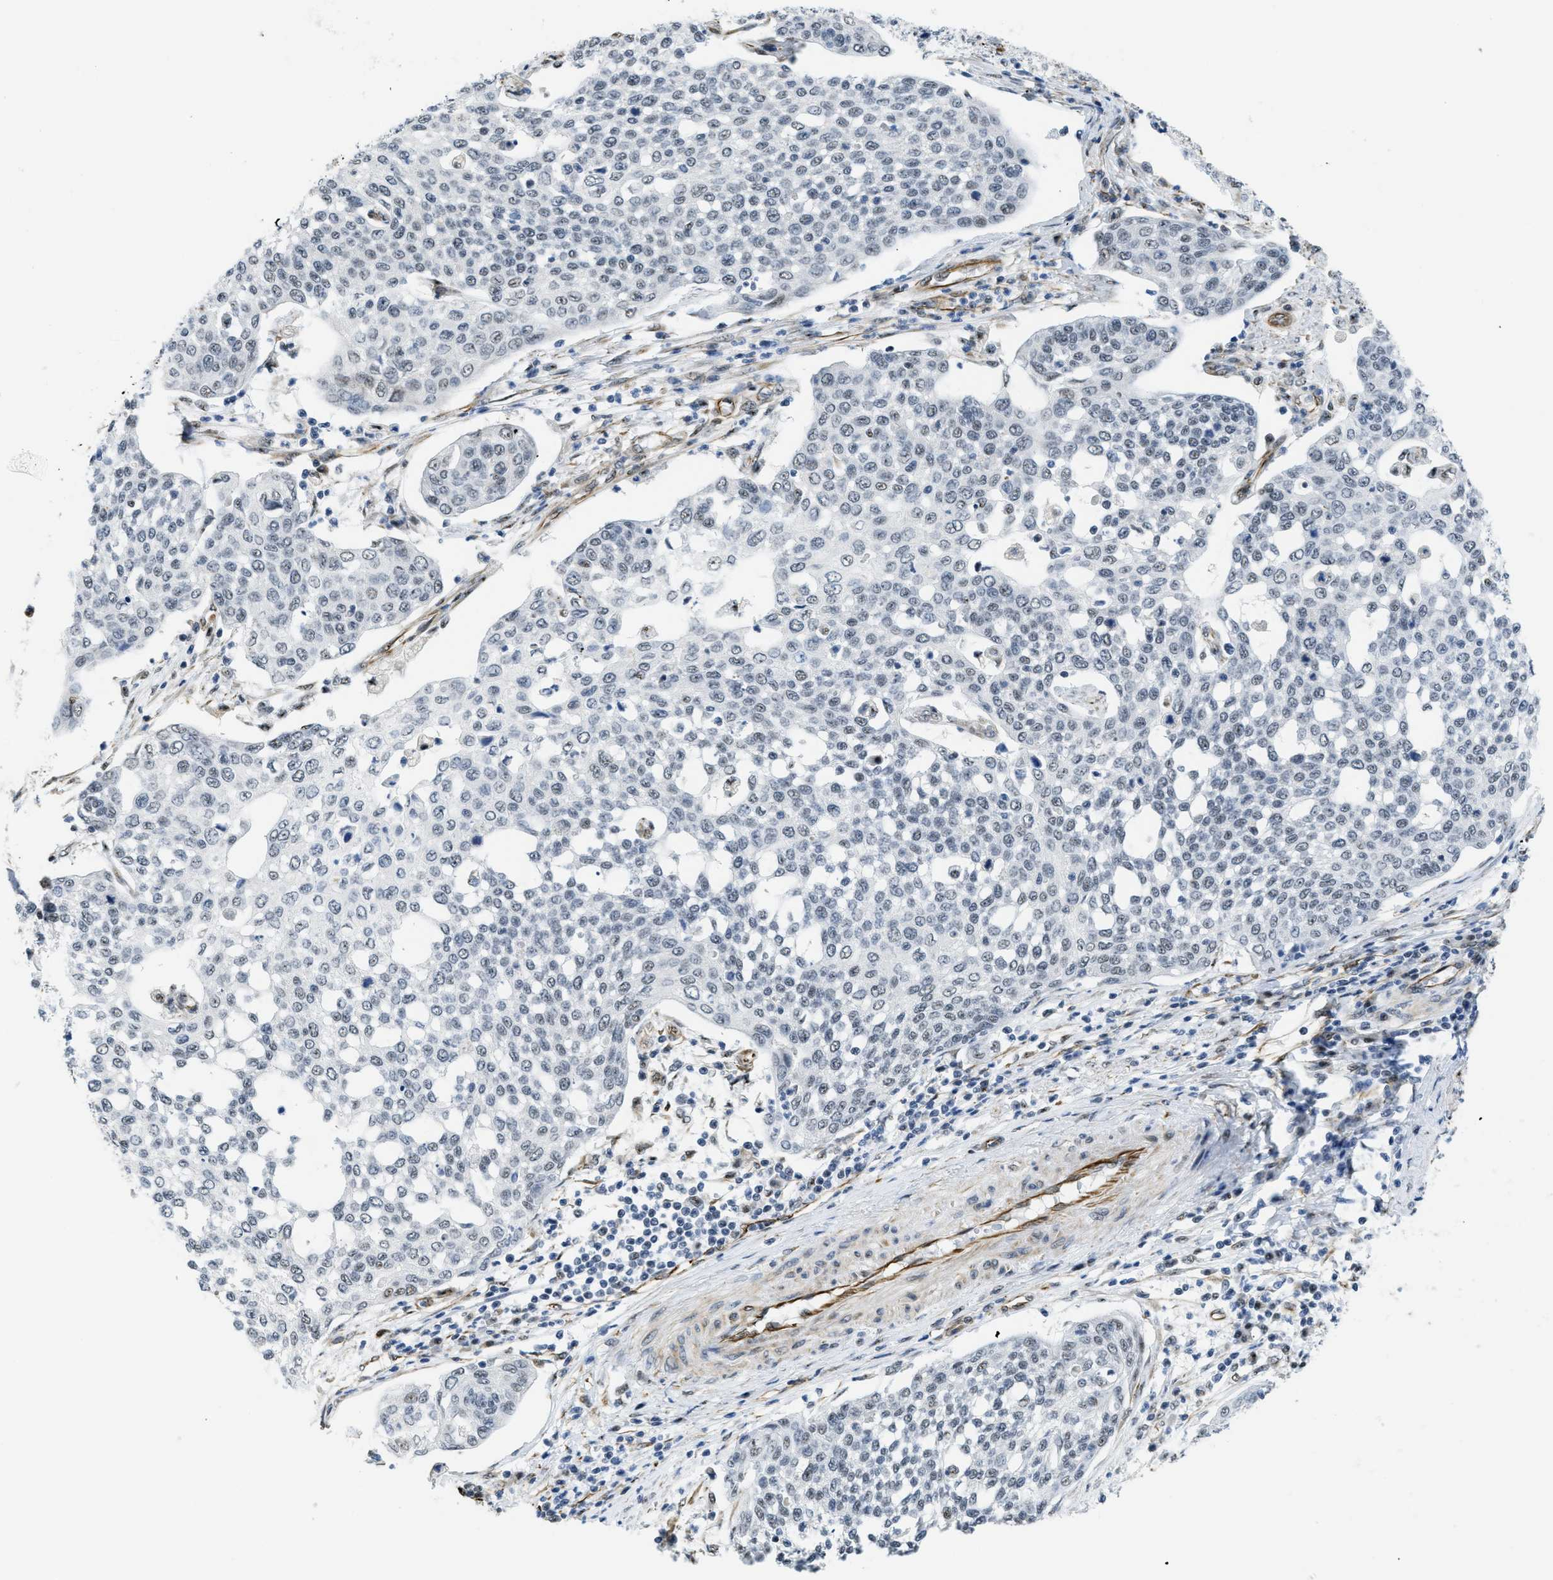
{"staining": {"intensity": "weak", "quantity": "25%-75%", "location": "nuclear"}, "tissue": "cervical cancer", "cell_type": "Tumor cells", "image_type": "cancer", "snomed": [{"axis": "morphology", "description": "Squamous cell carcinoma, NOS"}, {"axis": "topography", "description": "Cervix"}], "caption": "Immunohistochemistry image of neoplastic tissue: cervical squamous cell carcinoma stained using IHC displays low levels of weak protein expression localized specifically in the nuclear of tumor cells, appearing as a nuclear brown color.", "gene": "LRRC8B", "patient": {"sex": "female", "age": 34}}